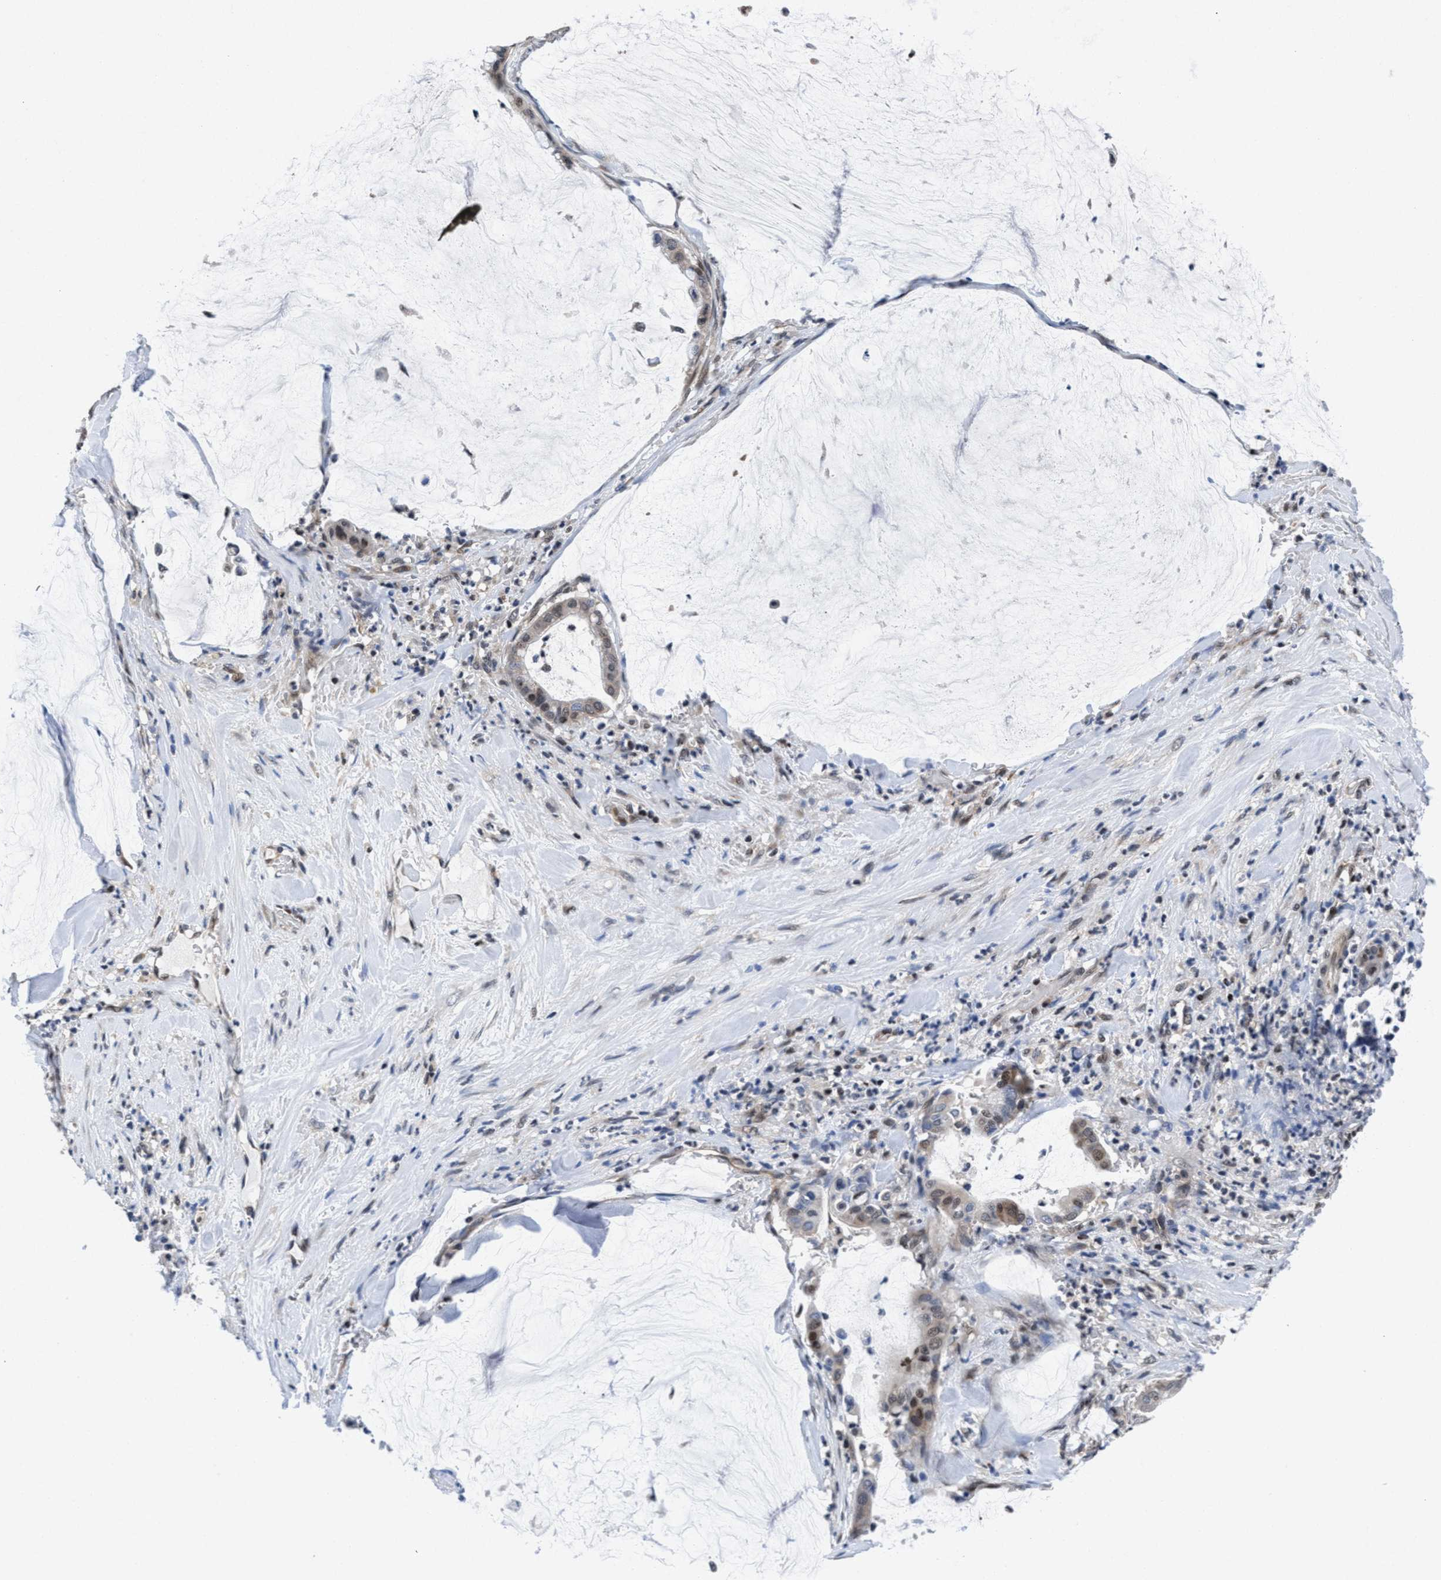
{"staining": {"intensity": "weak", "quantity": "<25%", "location": "nuclear"}, "tissue": "pancreatic cancer", "cell_type": "Tumor cells", "image_type": "cancer", "snomed": [{"axis": "morphology", "description": "Adenocarcinoma, NOS"}, {"axis": "topography", "description": "Pancreas"}], "caption": "This is an immunohistochemistry image of human pancreatic cancer. There is no expression in tumor cells.", "gene": "WDR81", "patient": {"sex": "male", "age": 41}}